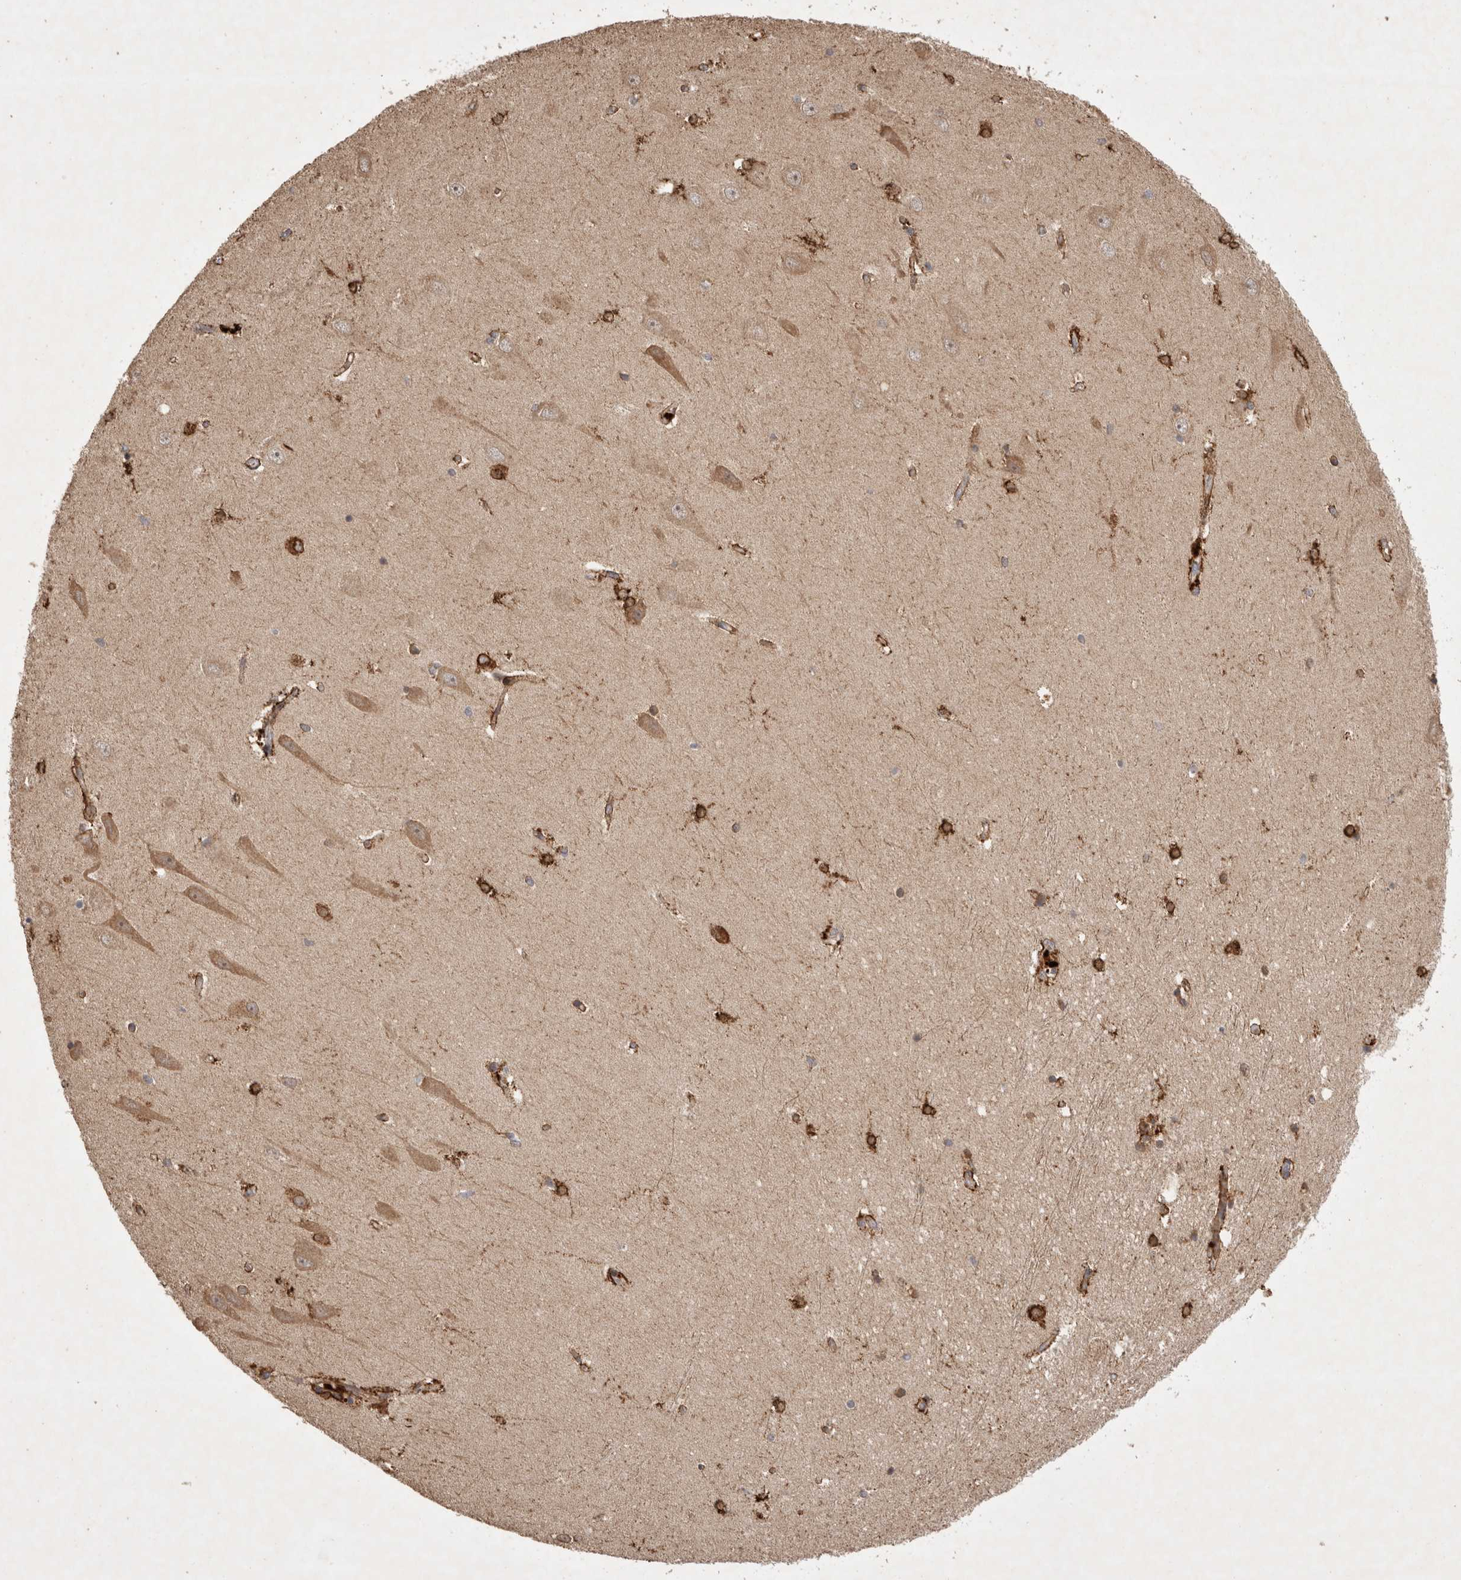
{"staining": {"intensity": "strong", "quantity": "25%-75%", "location": "cytoplasmic/membranous"}, "tissue": "hippocampus", "cell_type": "Glial cells", "image_type": "normal", "snomed": [{"axis": "morphology", "description": "Normal tissue, NOS"}, {"axis": "topography", "description": "Hippocampus"}], "caption": "Strong cytoplasmic/membranous positivity is present in approximately 25%-75% of glial cells in unremarkable hippocampus.", "gene": "FAM221A", "patient": {"sex": "male", "age": 45}}